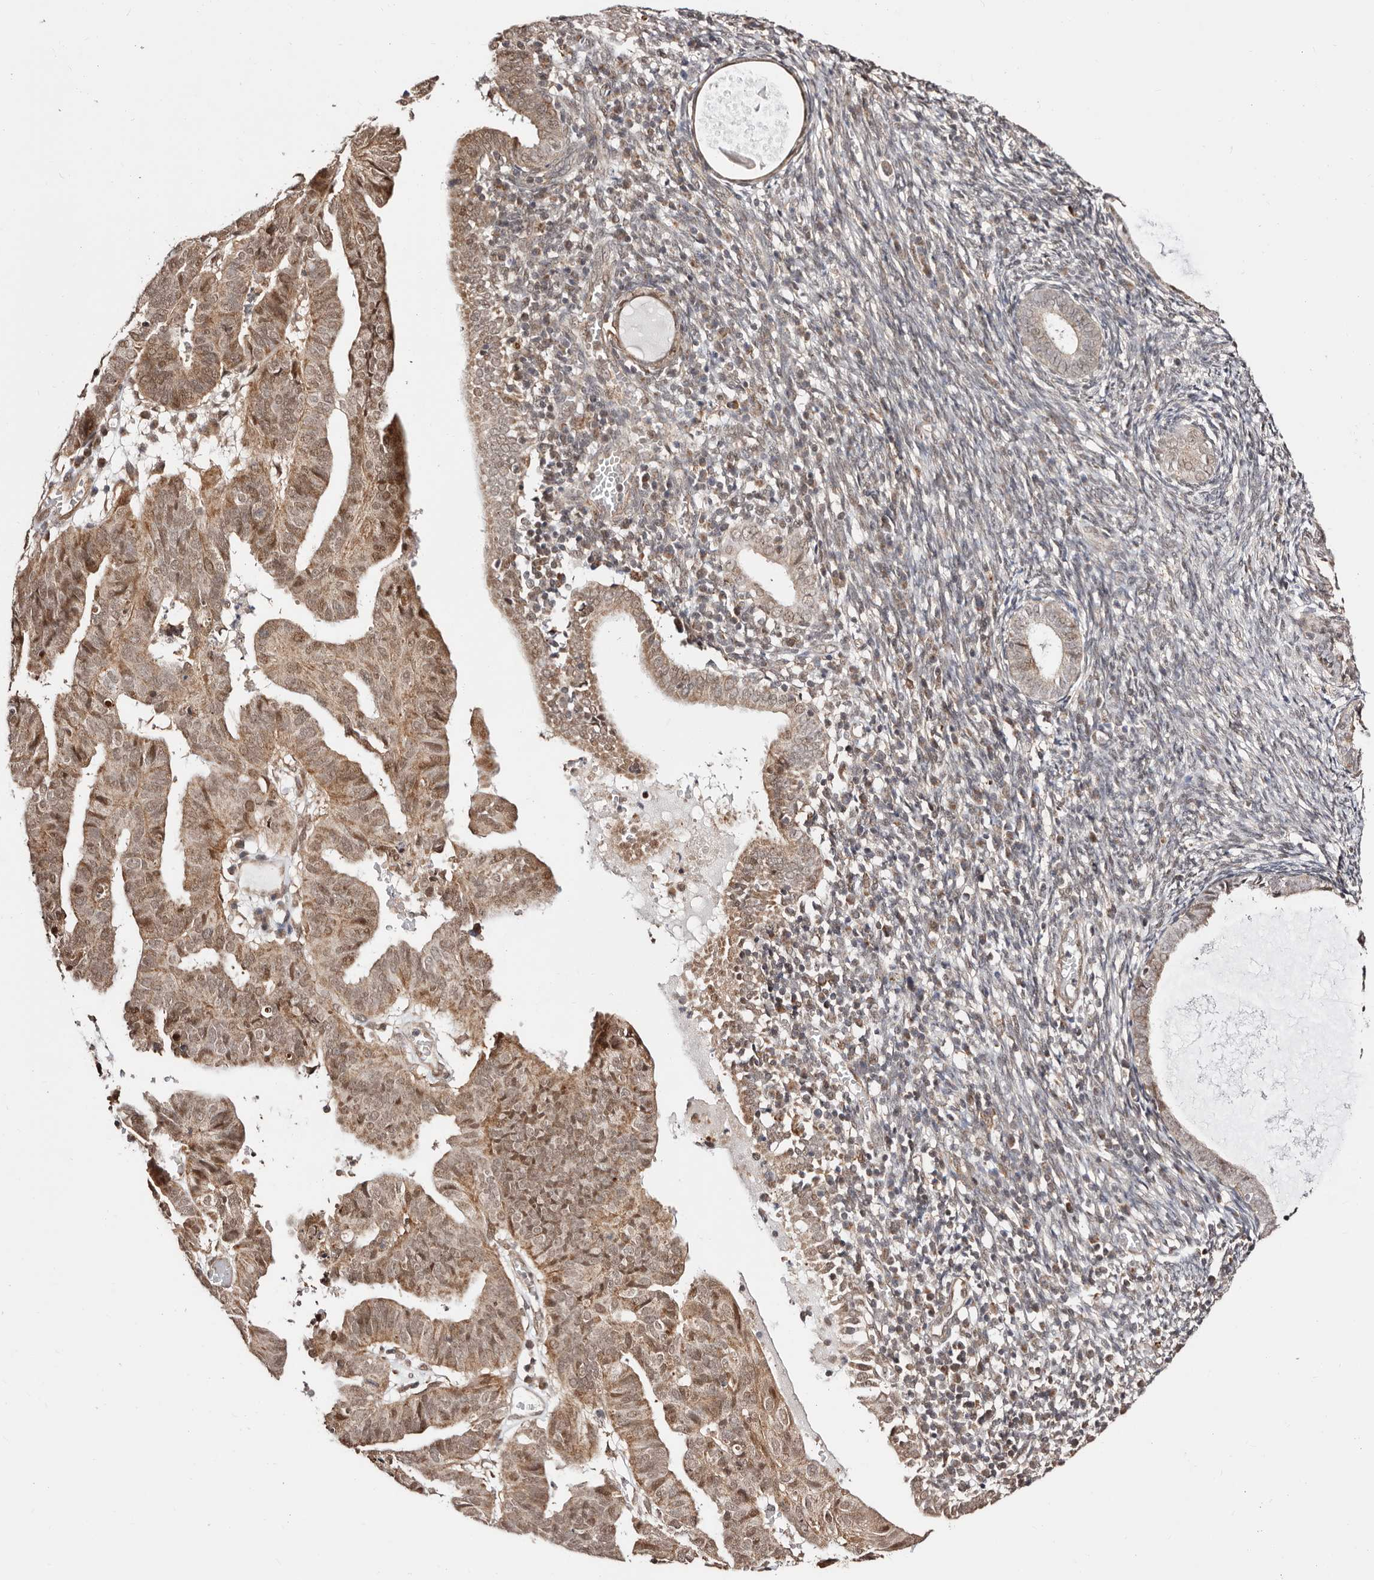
{"staining": {"intensity": "moderate", "quantity": ">75%", "location": "cytoplasmic/membranous,nuclear"}, "tissue": "endometrial cancer", "cell_type": "Tumor cells", "image_type": "cancer", "snomed": [{"axis": "morphology", "description": "Adenocarcinoma, NOS"}, {"axis": "topography", "description": "Uterus"}], "caption": "Endometrial cancer stained with DAB IHC exhibits medium levels of moderate cytoplasmic/membranous and nuclear staining in about >75% of tumor cells.", "gene": "CTNNBL1", "patient": {"sex": "female", "age": 77}}